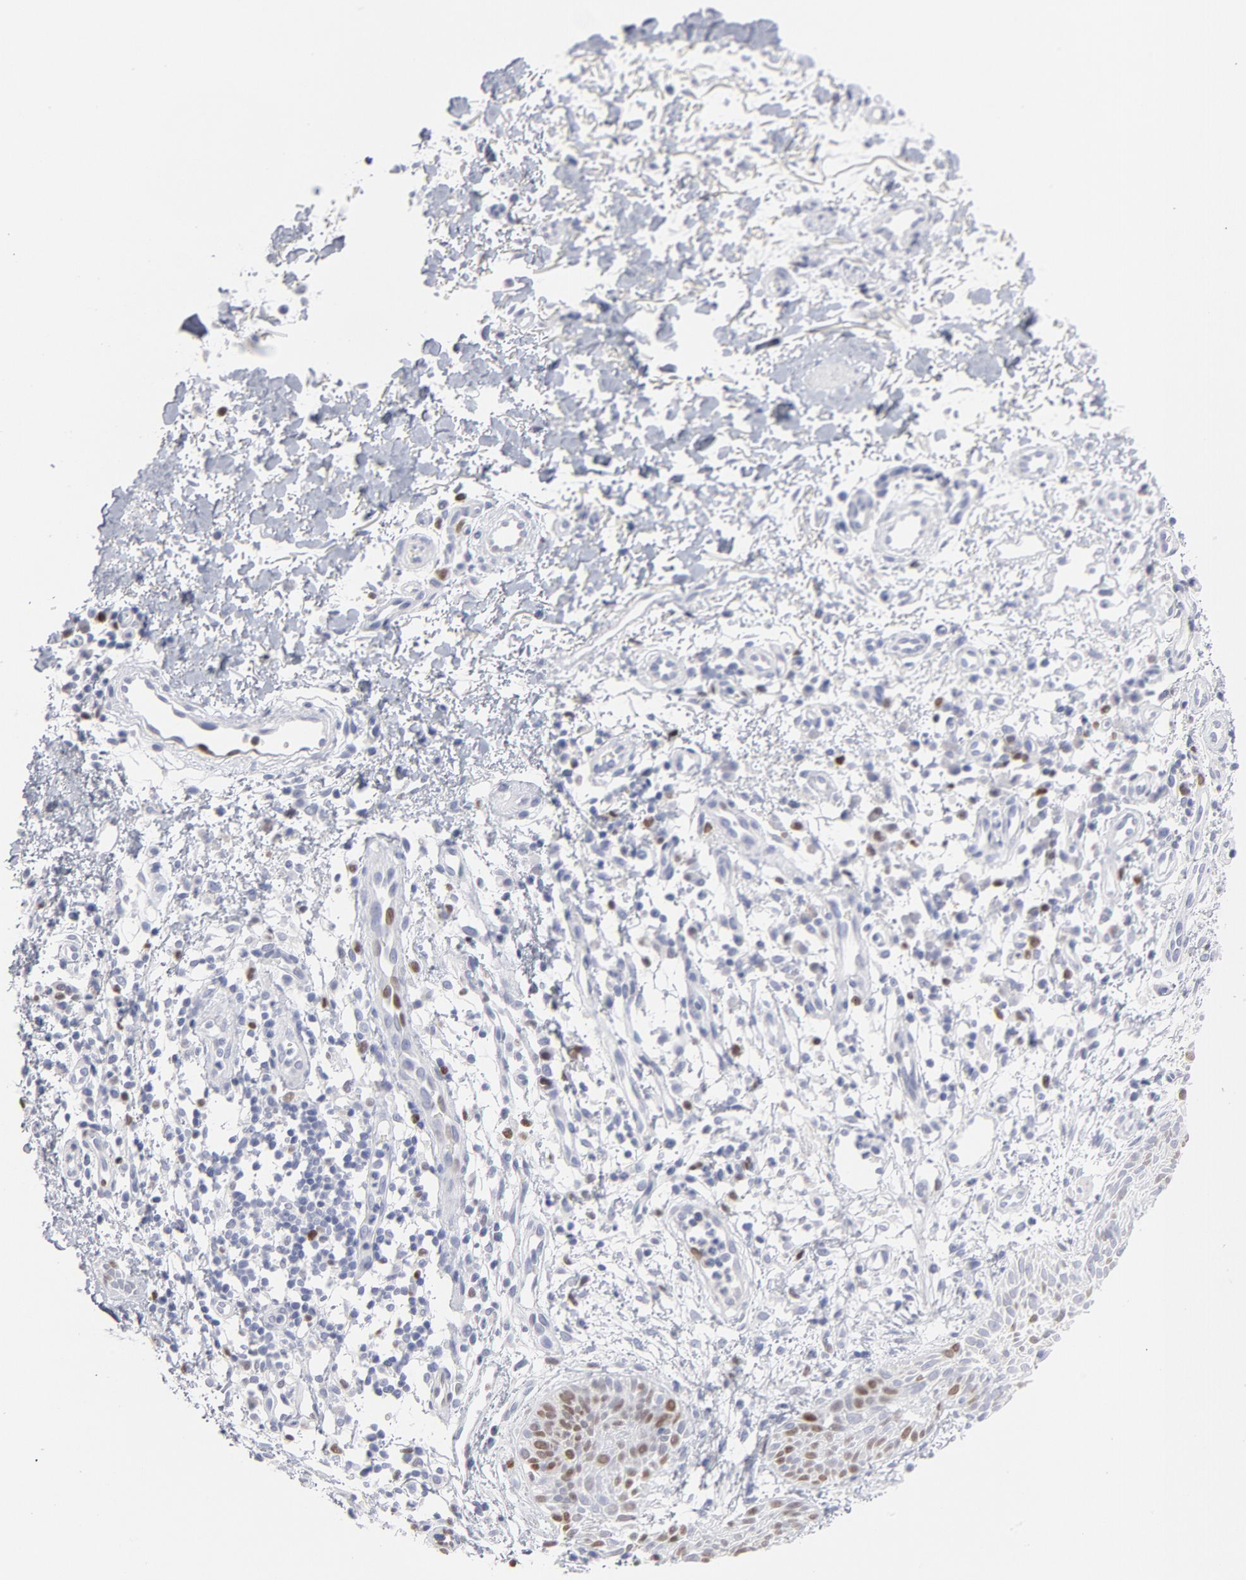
{"staining": {"intensity": "moderate", "quantity": "25%-75%", "location": "nuclear"}, "tissue": "skin cancer", "cell_type": "Tumor cells", "image_type": "cancer", "snomed": [{"axis": "morphology", "description": "Normal tissue, NOS"}, {"axis": "morphology", "description": "Basal cell carcinoma"}, {"axis": "topography", "description": "Skin"}], "caption": "This micrograph displays skin basal cell carcinoma stained with immunohistochemistry to label a protein in brown. The nuclear of tumor cells show moderate positivity for the protein. Nuclei are counter-stained blue.", "gene": "MCM7", "patient": {"sex": "female", "age": 69}}